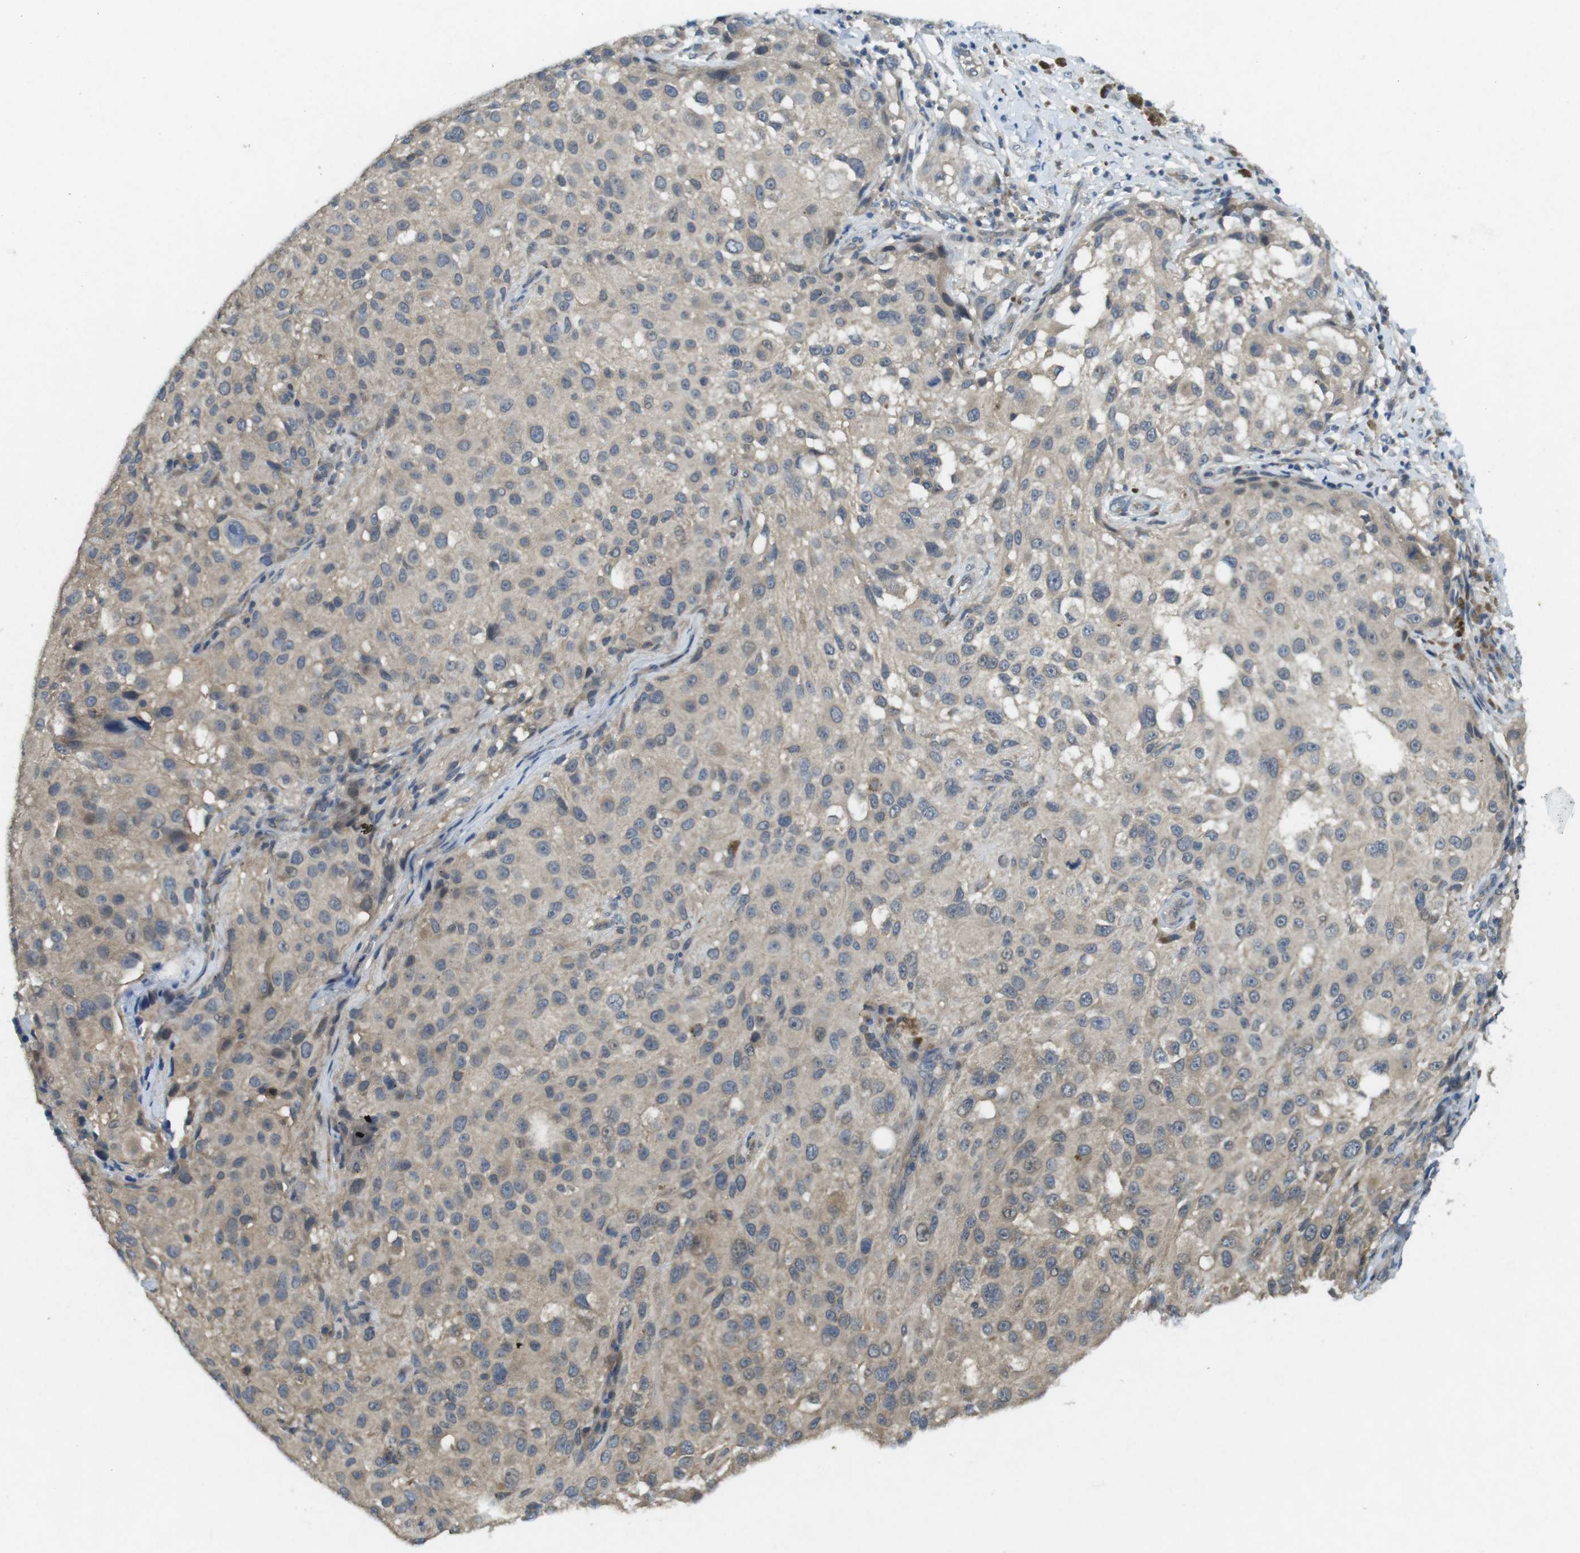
{"staining": {"intensity": "weak", "quantity": "<25%", "location": "cytoplasmic/membranous"}, "tissue": "melanoma", "cell_type": "Tumor cells", "image_type": "cancer", "snomed": [{"axis": "morphology", "description": "Necrosis, NOS"}, {"axis": "morphology", "description": "Malignant melanoma, NOS"}, {"axis": "topography", "description": "Skin"}], "caption": "The photomicrograph reveals no staining of tumor cells in melanoma.", "gene": "SUGT1", "patient": {"sex": "female", "age": 87}}